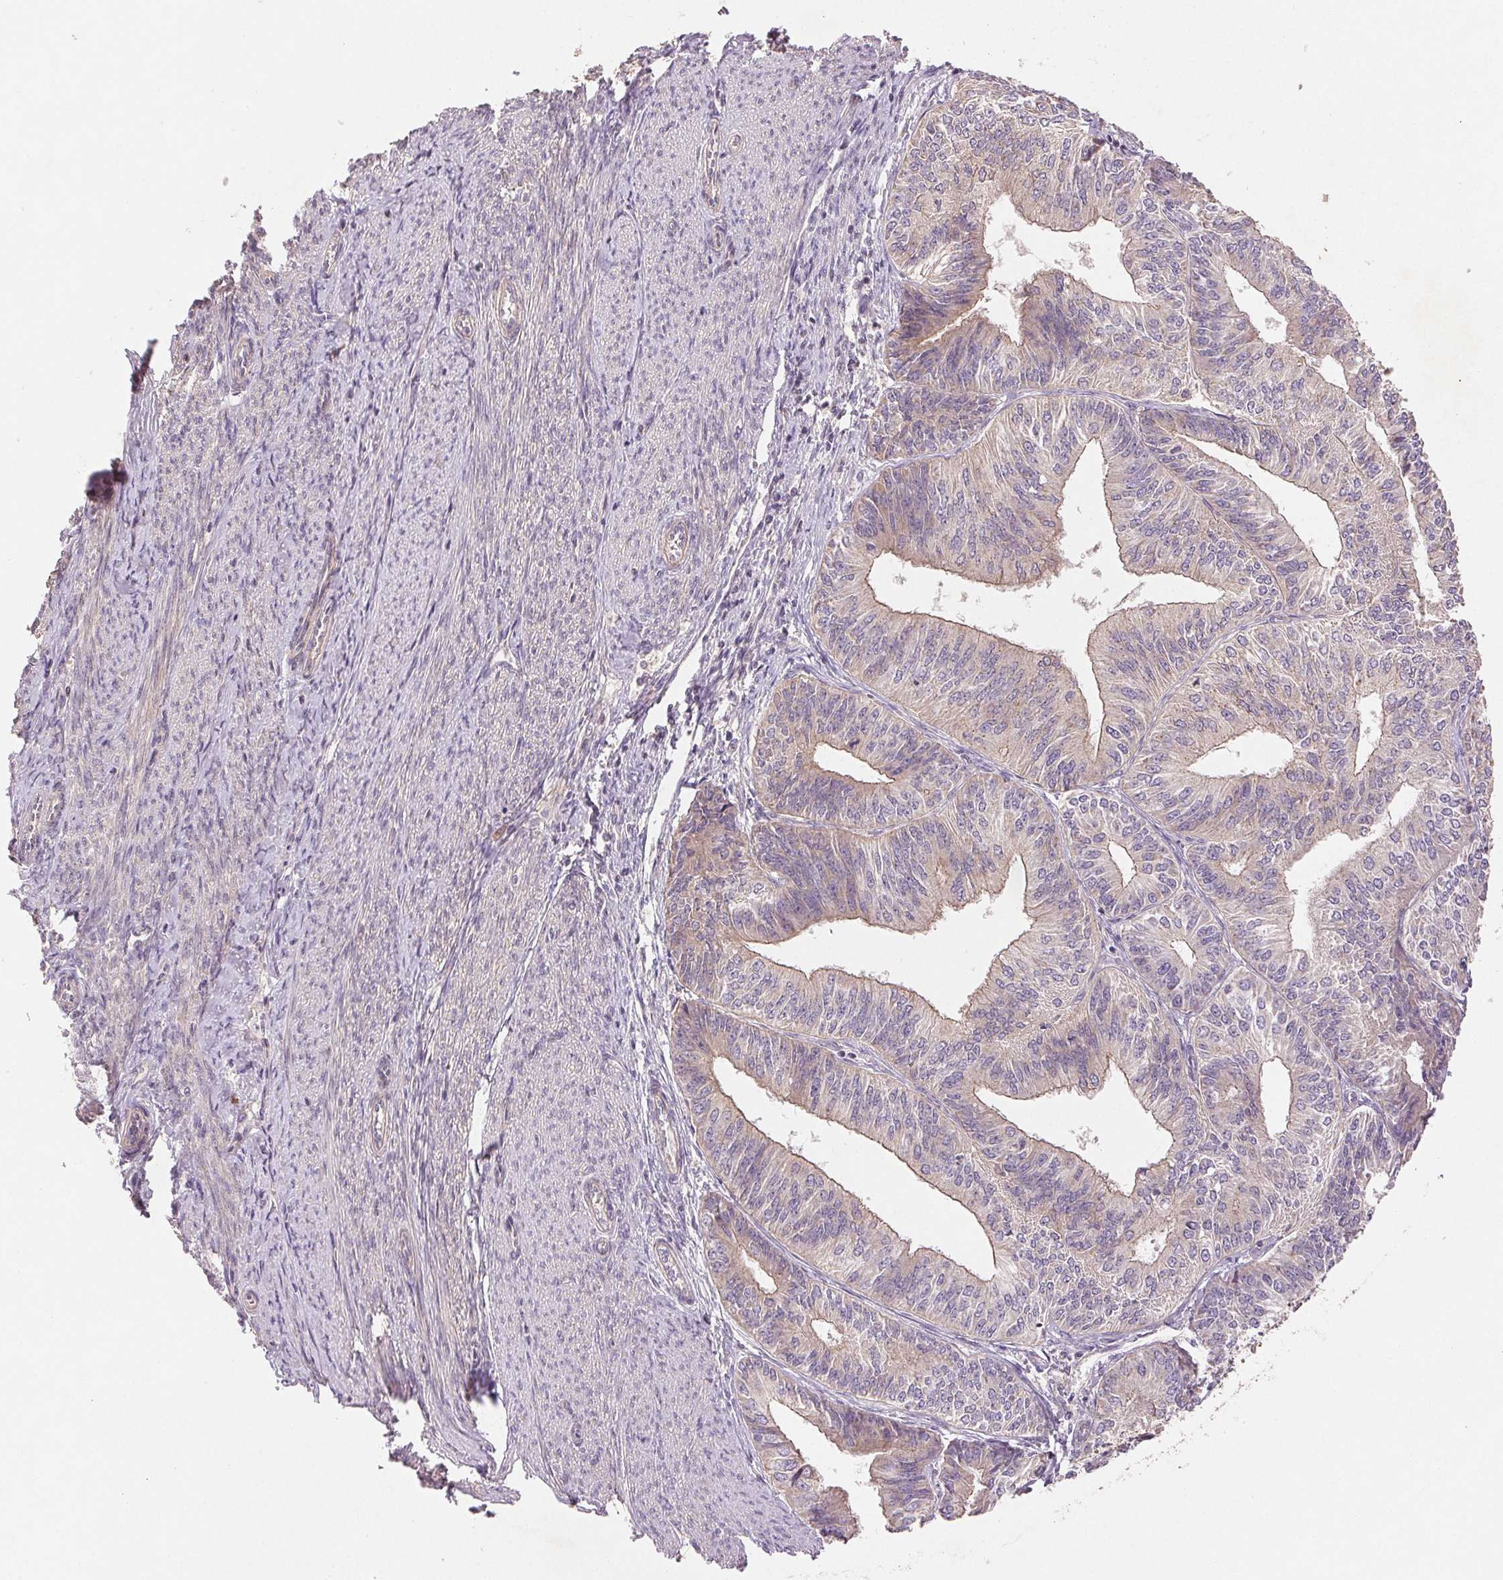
{"staining": {"intensity": "weak", "quantity": "25%-75%", "location": "cytoplasmic/membranous"}, "tissue": "endometrial cancer", "cell_type": "Tumor cells", "image_type": "cancer", "snomed": [{"axis": "morphology", "description": "Adenocarcinoma, NOS"}, {"axis": "topography", "description": "Endometrium"}], "caption": "Immunohistochemistry (IHC) image of adenocarcinoma (endometrial) stained for a protein (brown), which demonstrates low levels of weak cytoplasmic/membranous expression in approximately 25%-75% of tumor cells.", "gene": "YIF1B", "patient": {"sex": "female", "age": 58}}